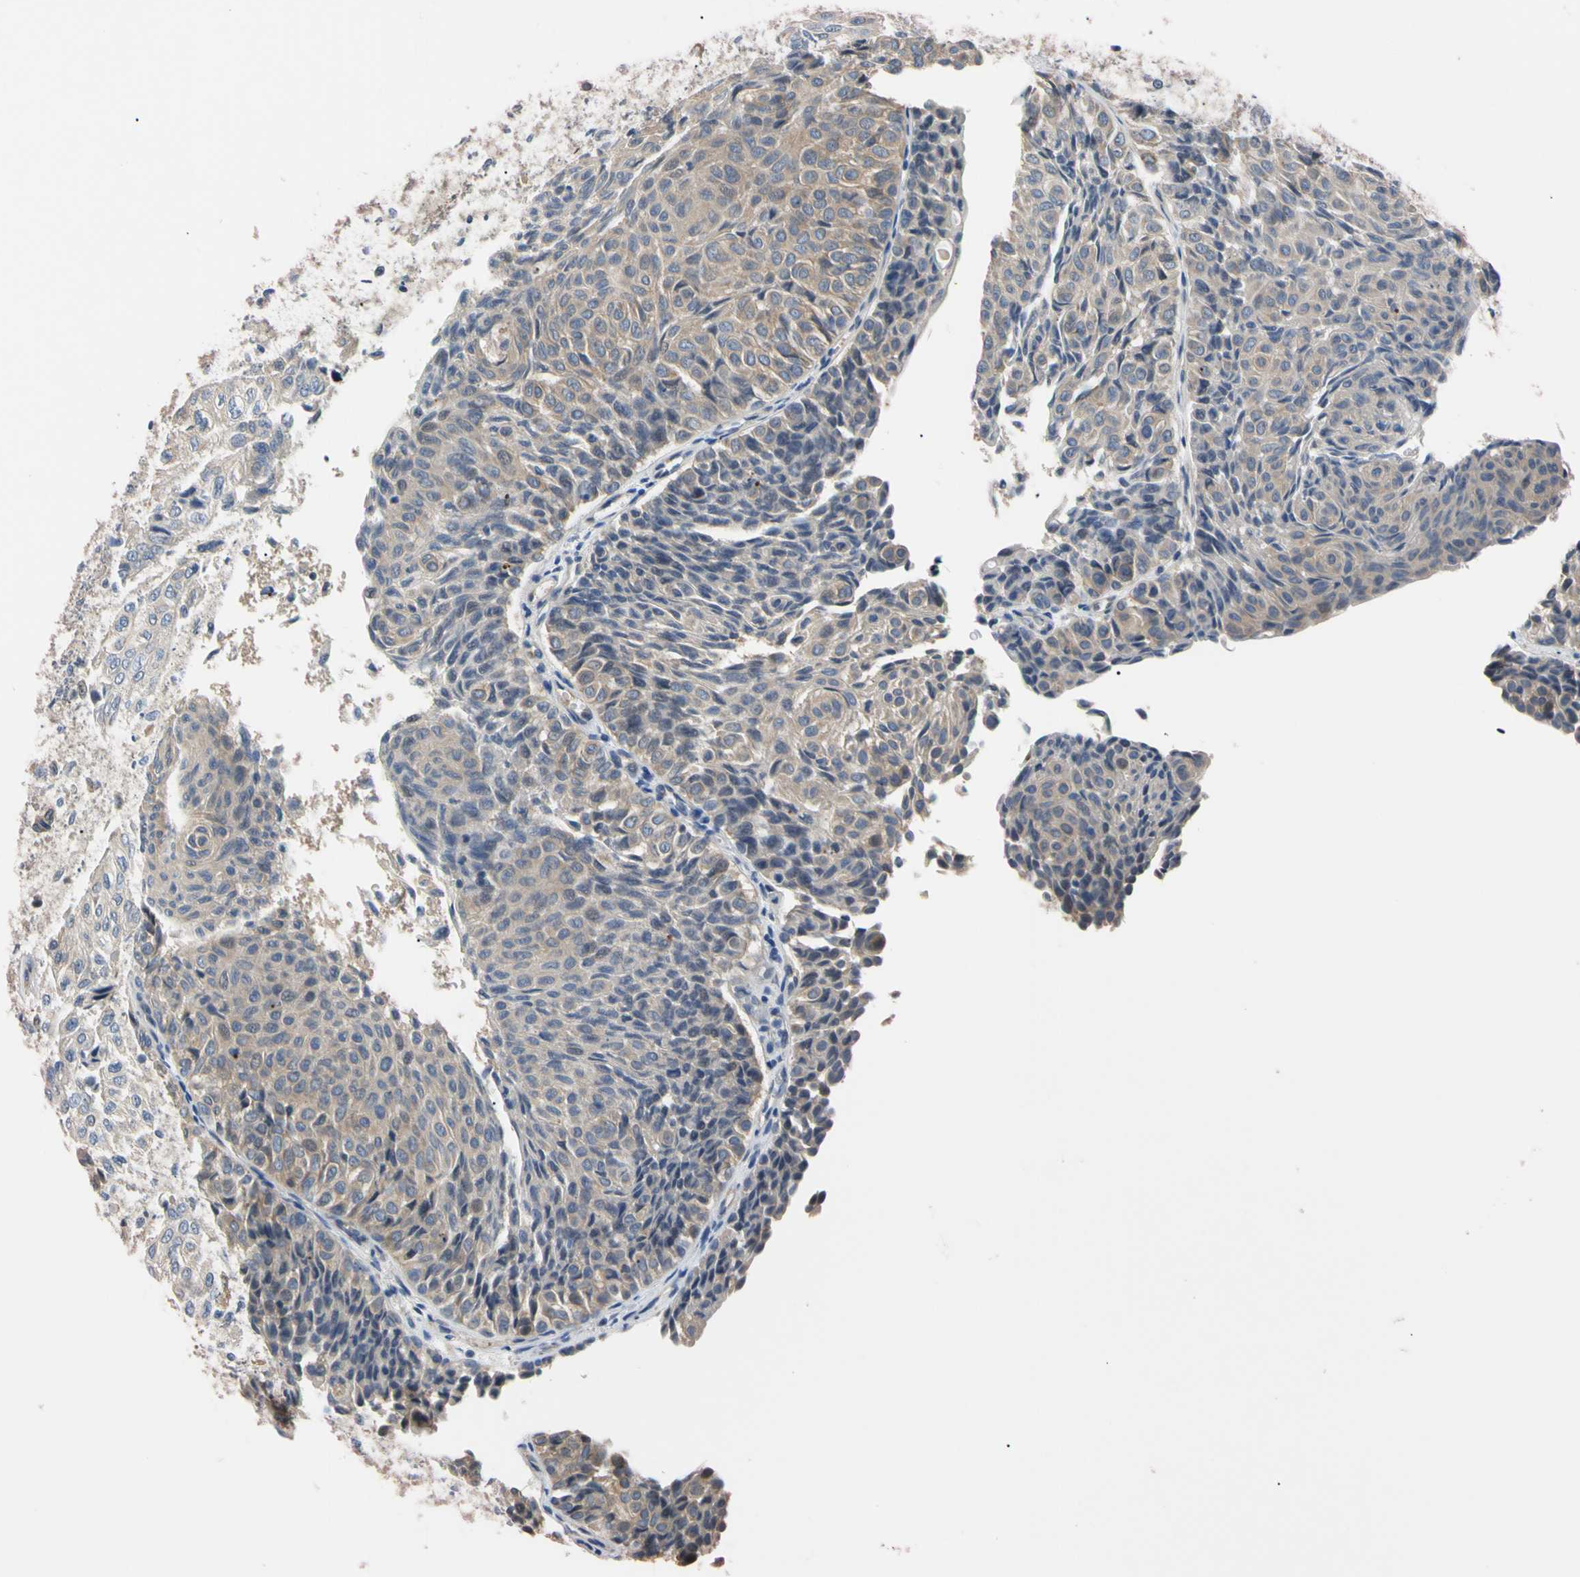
{"staining": {"intensity": "weak", "quantity": ">75%", "location": "cytoplasmic/membranous"}, "tissue": "urothelial cancer", "cell_type": "Tumor cells", "image_type": "cancer", "snomed": [{"axis": "morphology", "description": "Urothelial carcinoma, Low grade"}, {"axis": "topography", "description": "Urinary bladder"}], "caption": "A brown stain highlights weak cytoplasmic/membranous positivity of a protein in urothelial carcinoma (low-grade) tumor cells. (Brightfield microscopy of DAB IHC at high magnification).", "gene": "RARS1", "patient": {"sex": "male", "age": 78}}